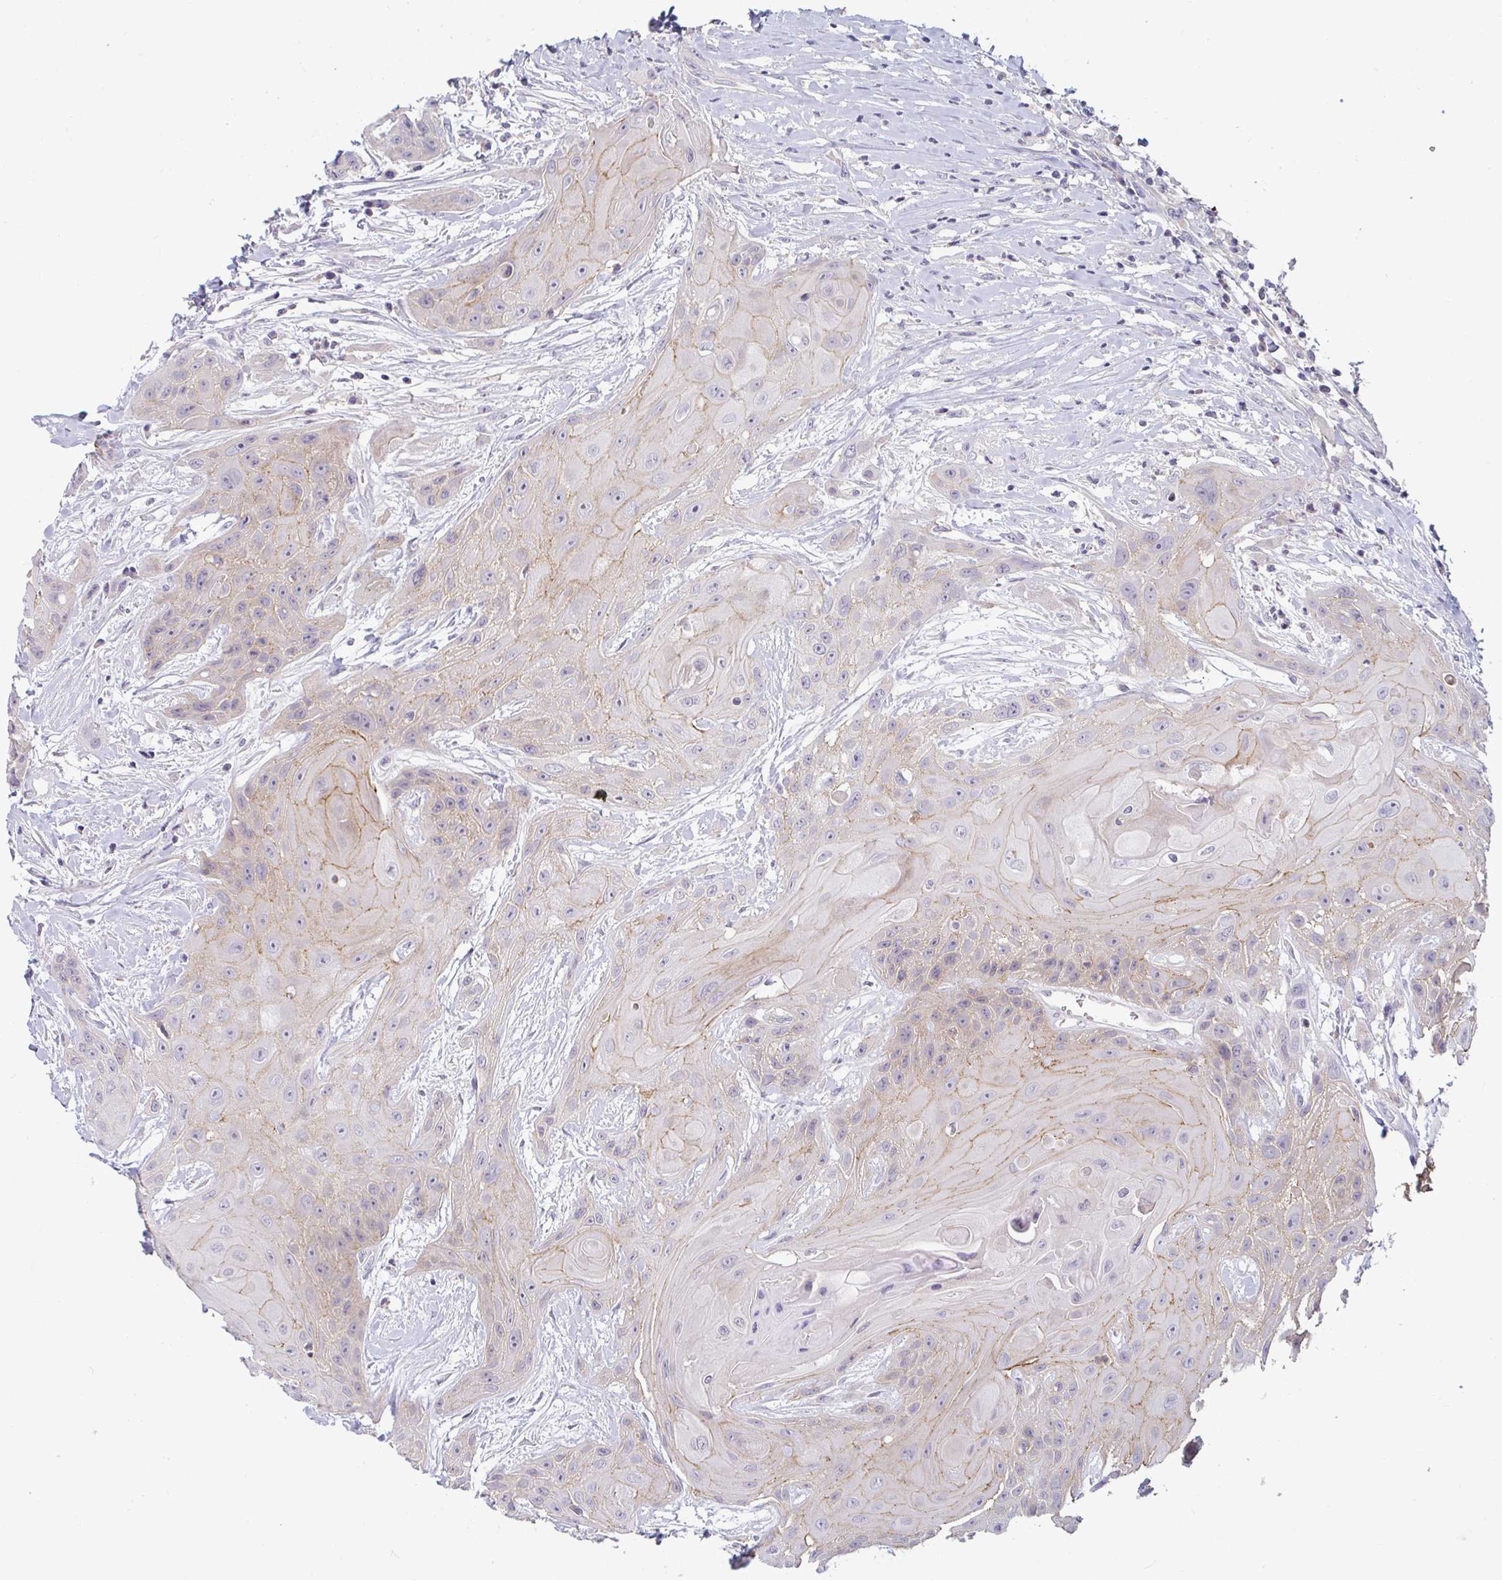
{"staining": {"intensity": "weak", "quantity": "<25%", "location": "cytoplasmic/membranous"}, "tissue": "head and neck cancer", "cell_type": "Tumor cells", "image_type": "cancer", "snomed": [{"axis": "morphology", "description": "Squamous cell carcinoma, NOS"}, {"axis": "topography", "description": "Head-Neck"}], "caption": "Immunohistochemistry photomicrograph of head and neck cancer (squamous cell carcinoma) stained for a protein (brown), which demonstrates no positivity in tumor cells.", "gene": "GSTM1", "patient": {"sex": "female", "age": 73}}